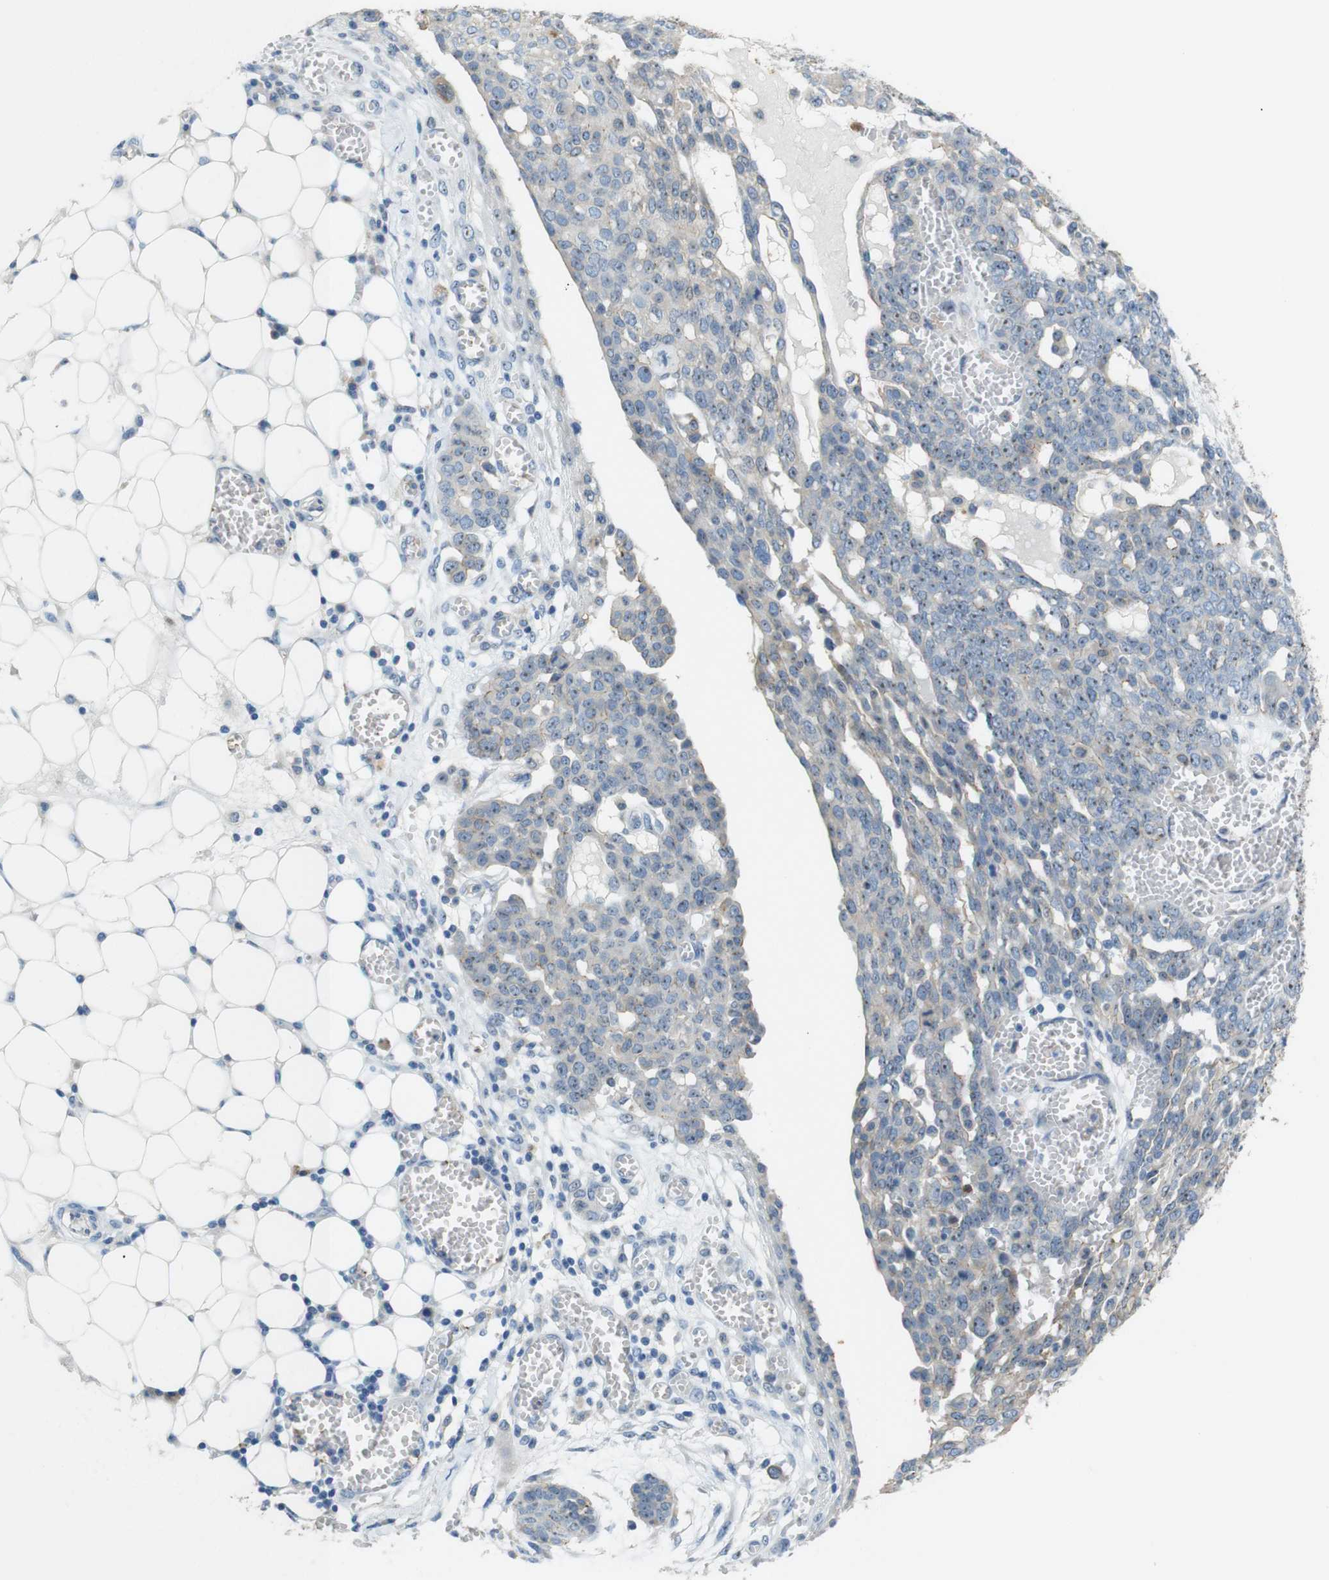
{"staining": {"intensity": "weak", "quantity": "25%-75%", "location": "cytoplasmic/membranous"}, "tissue": "ovarian cancer", "cell_type": "Tumor cells", "image_type": "cancer", "snomed": [{"axis": "morphology", "description": "Cystadenocarcinoma, serous, NOS"}, {"axis": "topography", "description": "Soft tissue"}, {"axis": "topography", "description": "Ovary"}], "caption": "The histopathology image shows a brown stain indicating the presence of a protein in the cytoplasmic/membranous of tumor cells in serous cystadenocarcinoma (ovarian).", "gene": "TJP3", "patient": {"sex": "female", "age": 57}}